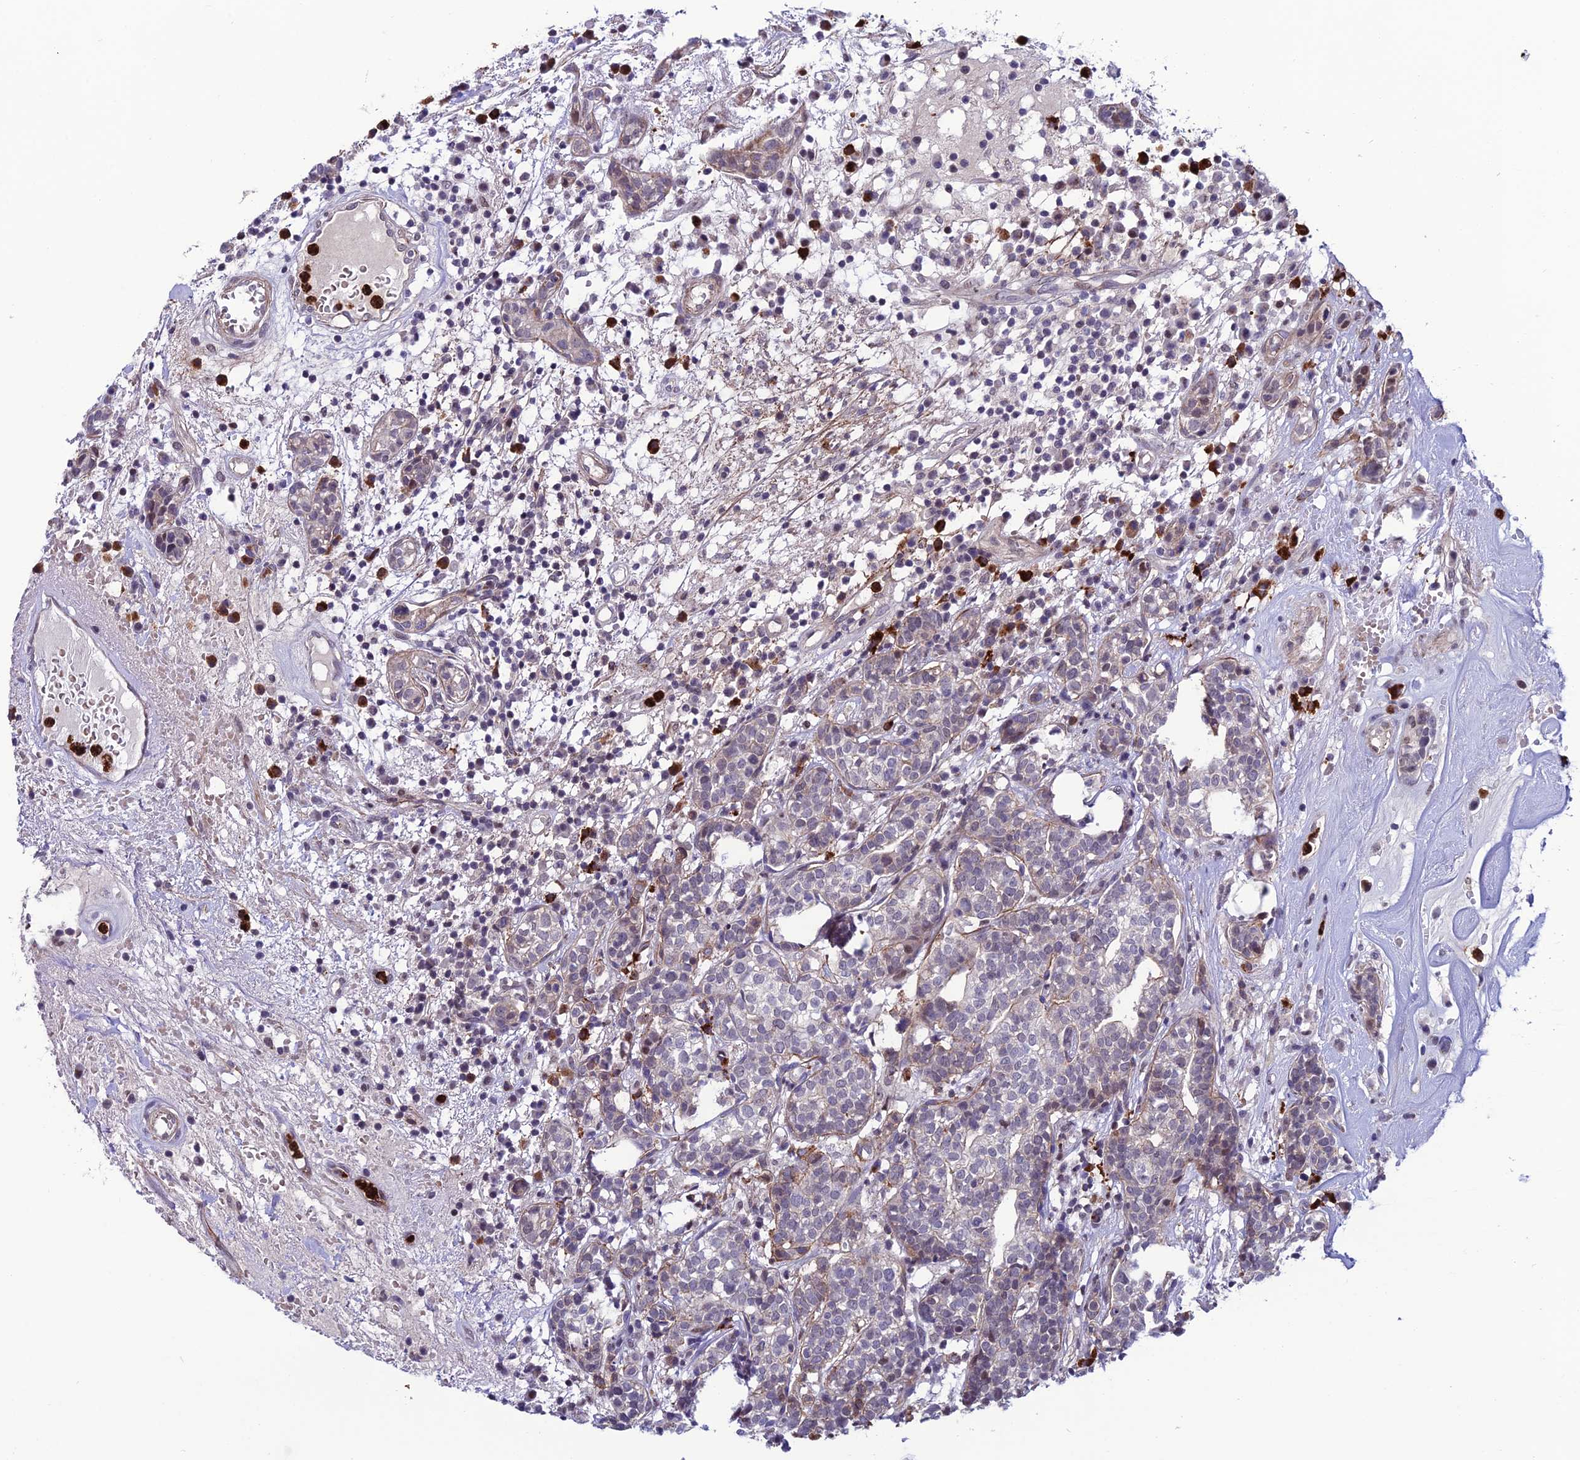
{"staining": {"intensity": "negative", "quantity": "none", "location": "none"}, "tissue": "head and neck cancer", "cell_type": "Tumor cells", "image_type": "cancer", "snomed": [{"axis": "morphology", "description": "Adenocarcinoma, NOS"}, {"axis": "topography", "description": "Salivary gland"}, {"axis": "topography", "description": "Head-Neck"}], "caption": "Immunohistochemical staining of human adenocarcinoma (head and neck) shows no significant expression in tumor cells.", "gene": "COL6A6", "patient": {"sex": "female", "age": 65}}